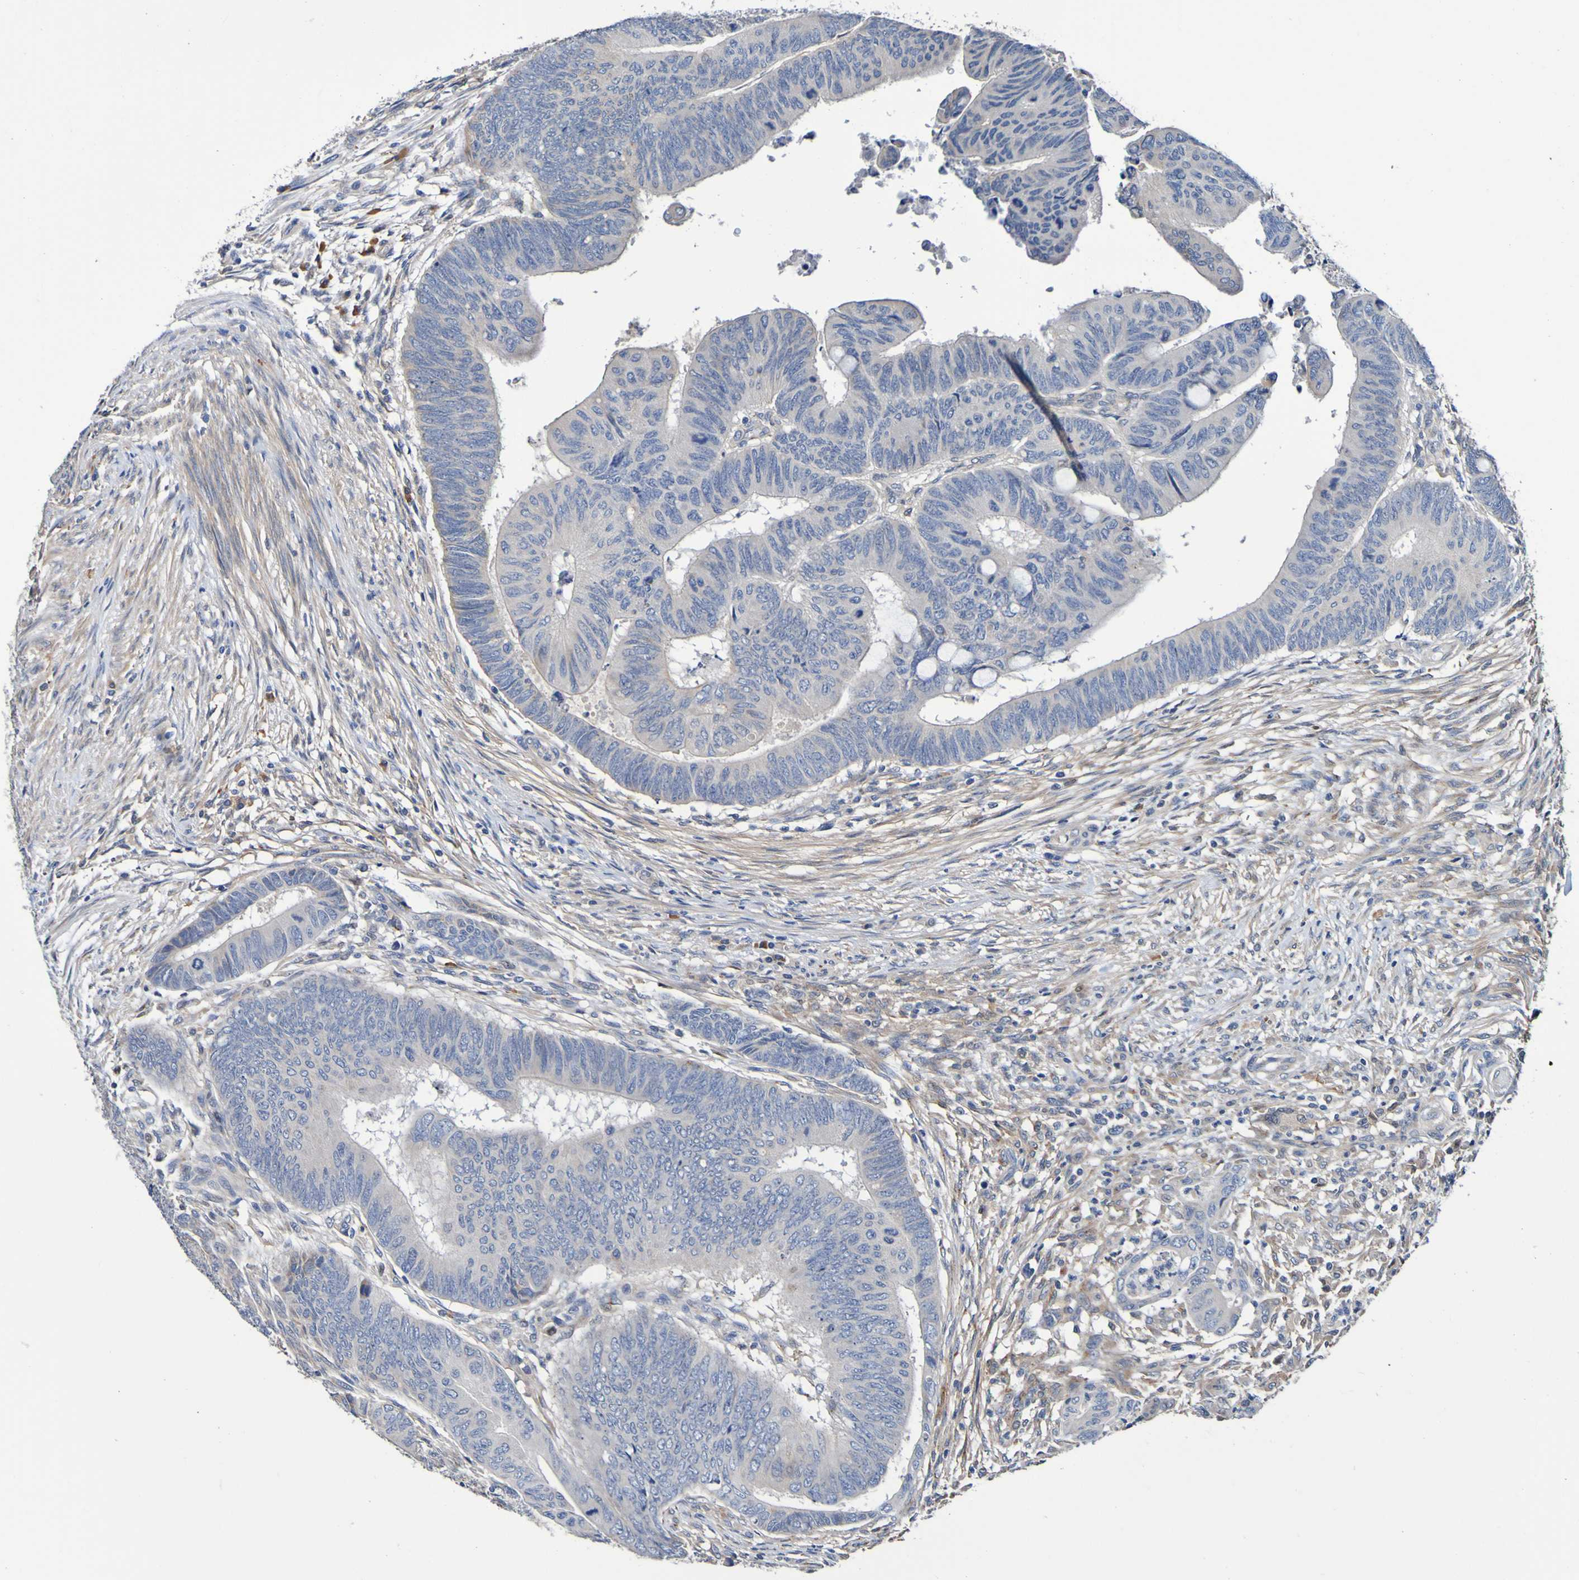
{"staining": {"intensity": "weak", "quantity": ">75%", "location": "cytoplasmic/membranous"}, "tissue": "colorectal cancer", "cell_type": "Tumor cells", "image_type": "cancer", "snomed": [{"axis": "morphology", "description": "Normal tissue, NOS"}, {"axis": "morphology", "description": "Adenocarcinoma, NOS"}, {"axis": "topography", "description": "Rectum"}, {"axis": "topography", "description": "Peripheral nerve tissue"}], "caption": "Approximately >75% of tumor cells in colorectal adenocarcinoma reveal weak cytoplasmic/membranous protein positivity as visualized by brown immunohistochemical staining.", "gene": "METAP2", "patient": {"sex": "male", "age": 92}}